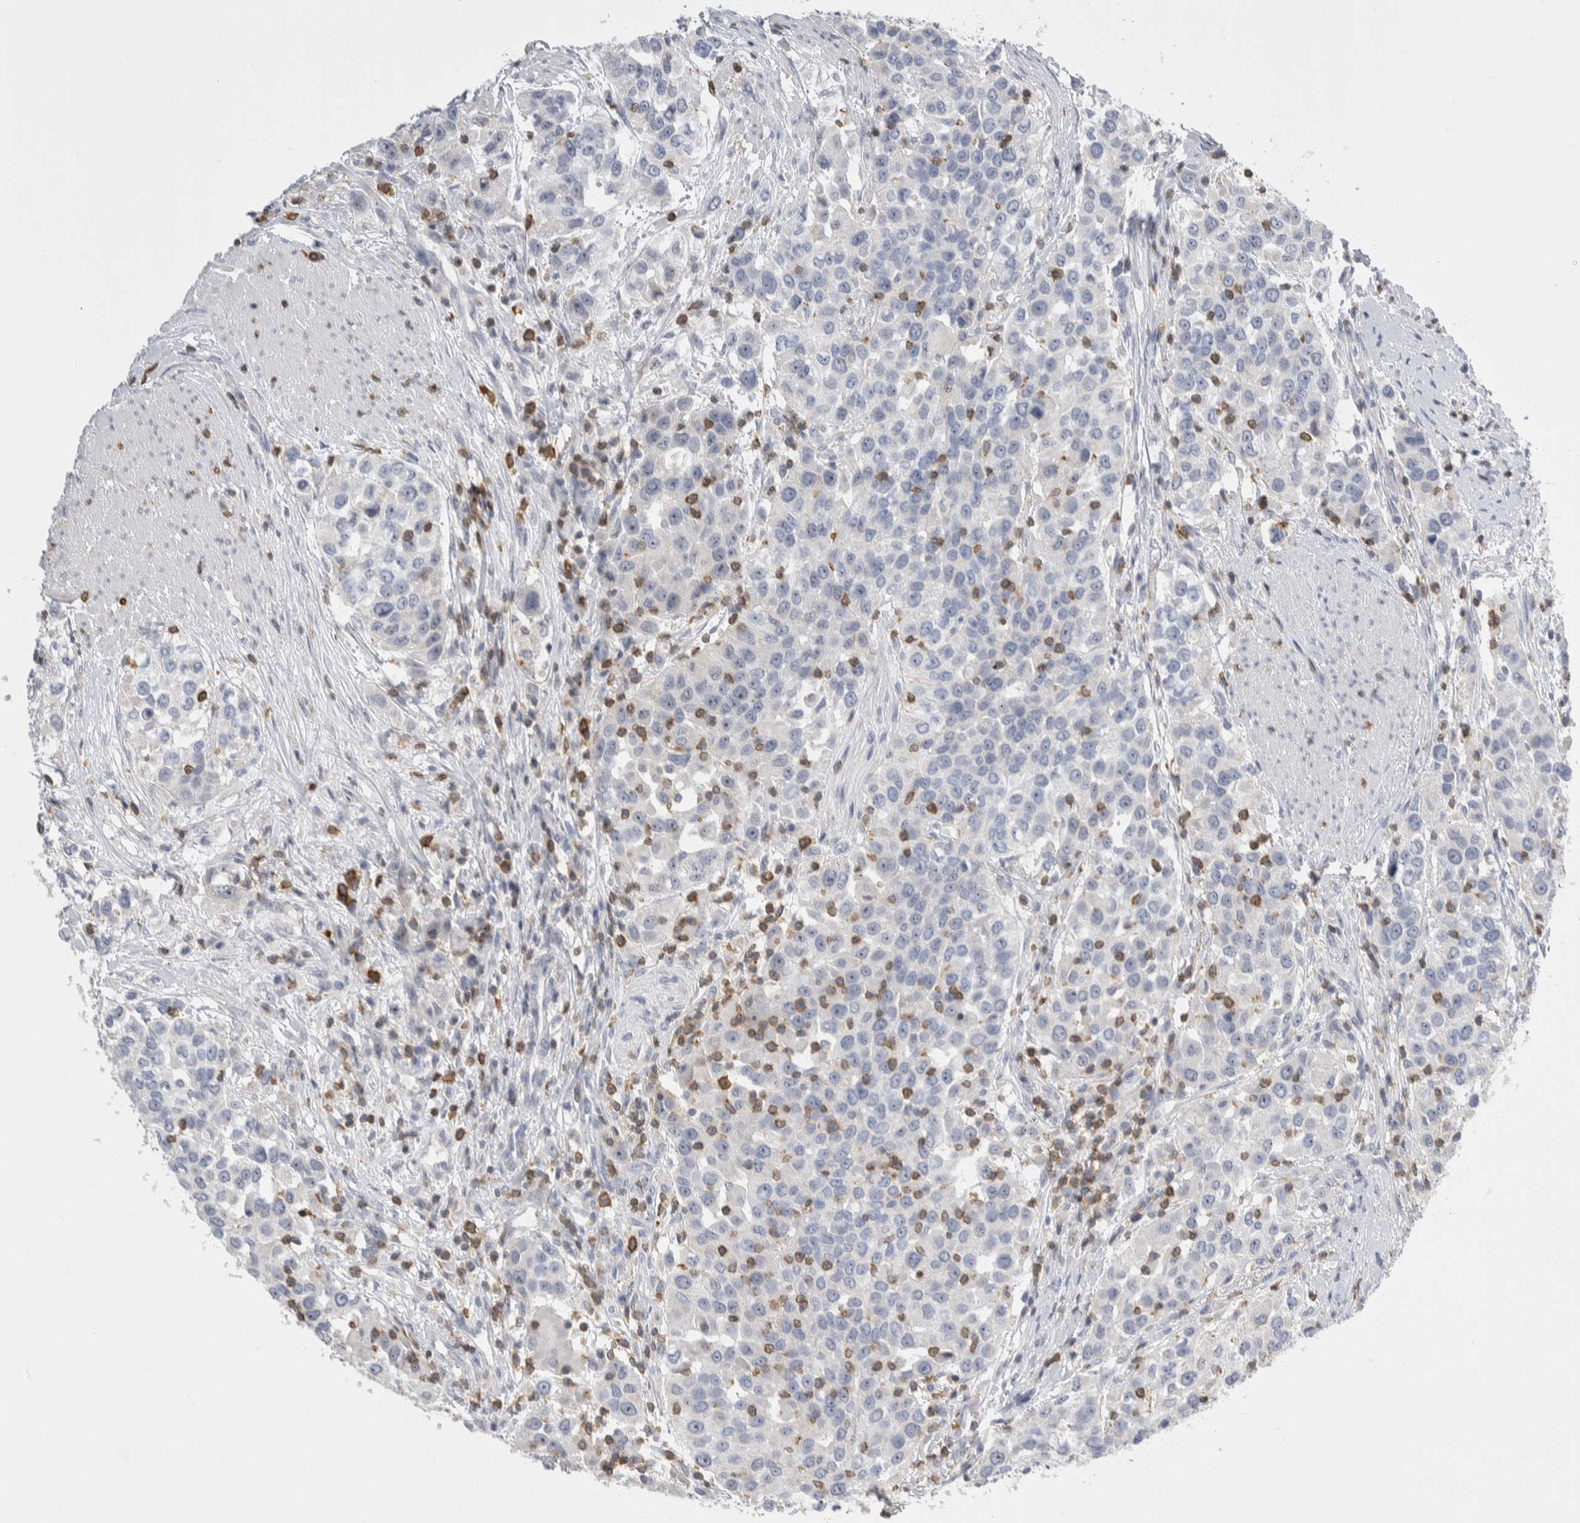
{"staining": {"intensity": "negative", "quantity": "none", "location": "none"}, "tissue": "urothelial cancer", "cell_type": "Tumor cells", "image_type": "cancer", "snomed": [{"axis": "morphology", "description": "Urothelial carcinoma, High grade"}, {"axis": "topography", "description": "Urinary bladder"}], "caption": "This is a histopathology image of immunohistochemistry (IHC) staining of urothelial carcinoma (high-grade), which shows no expression in tumor cells.", "gene": "CEP295NL", "patient": {"sex": "female", "age": 80}}